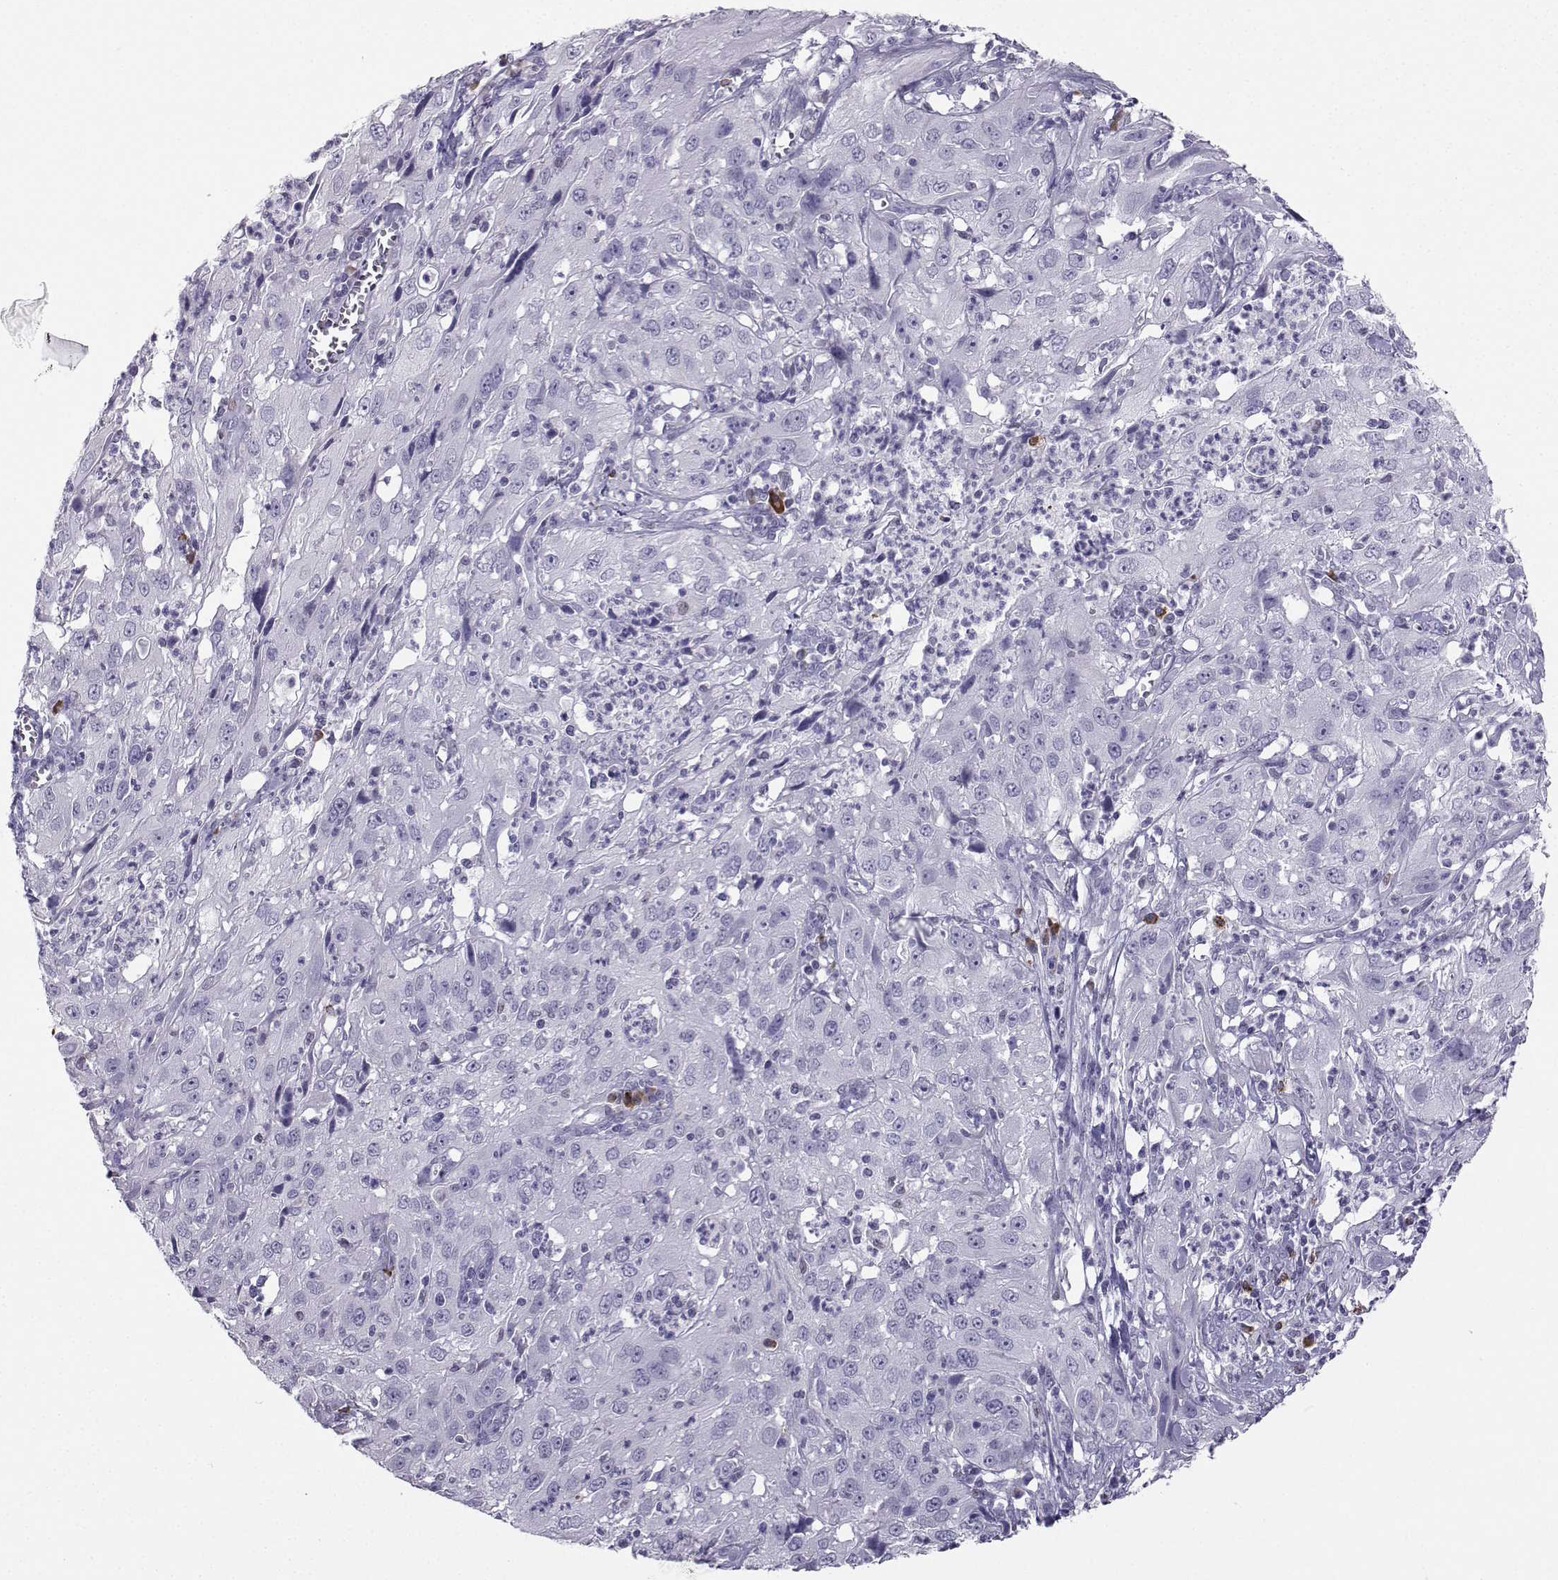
{"staining": {"intensity": "negative", "quantity": "none", "location": "none"}, "tissue": "cervical cancer", "cell_type": "Tumor cells", "image_type": "cancer", "snomed": [{"axis": "morphology", "description": "Squamous cell carcinoma, NOS"}, {"axis": "topography", "description": "Cervix"}], "caption": "Immunohistochemical staining of cervical squamous cell carcinoma demonstrates no significant expression in tumor cells.", "gene": "DCLK3", "patient": {"sex": "female", "age": 32}}